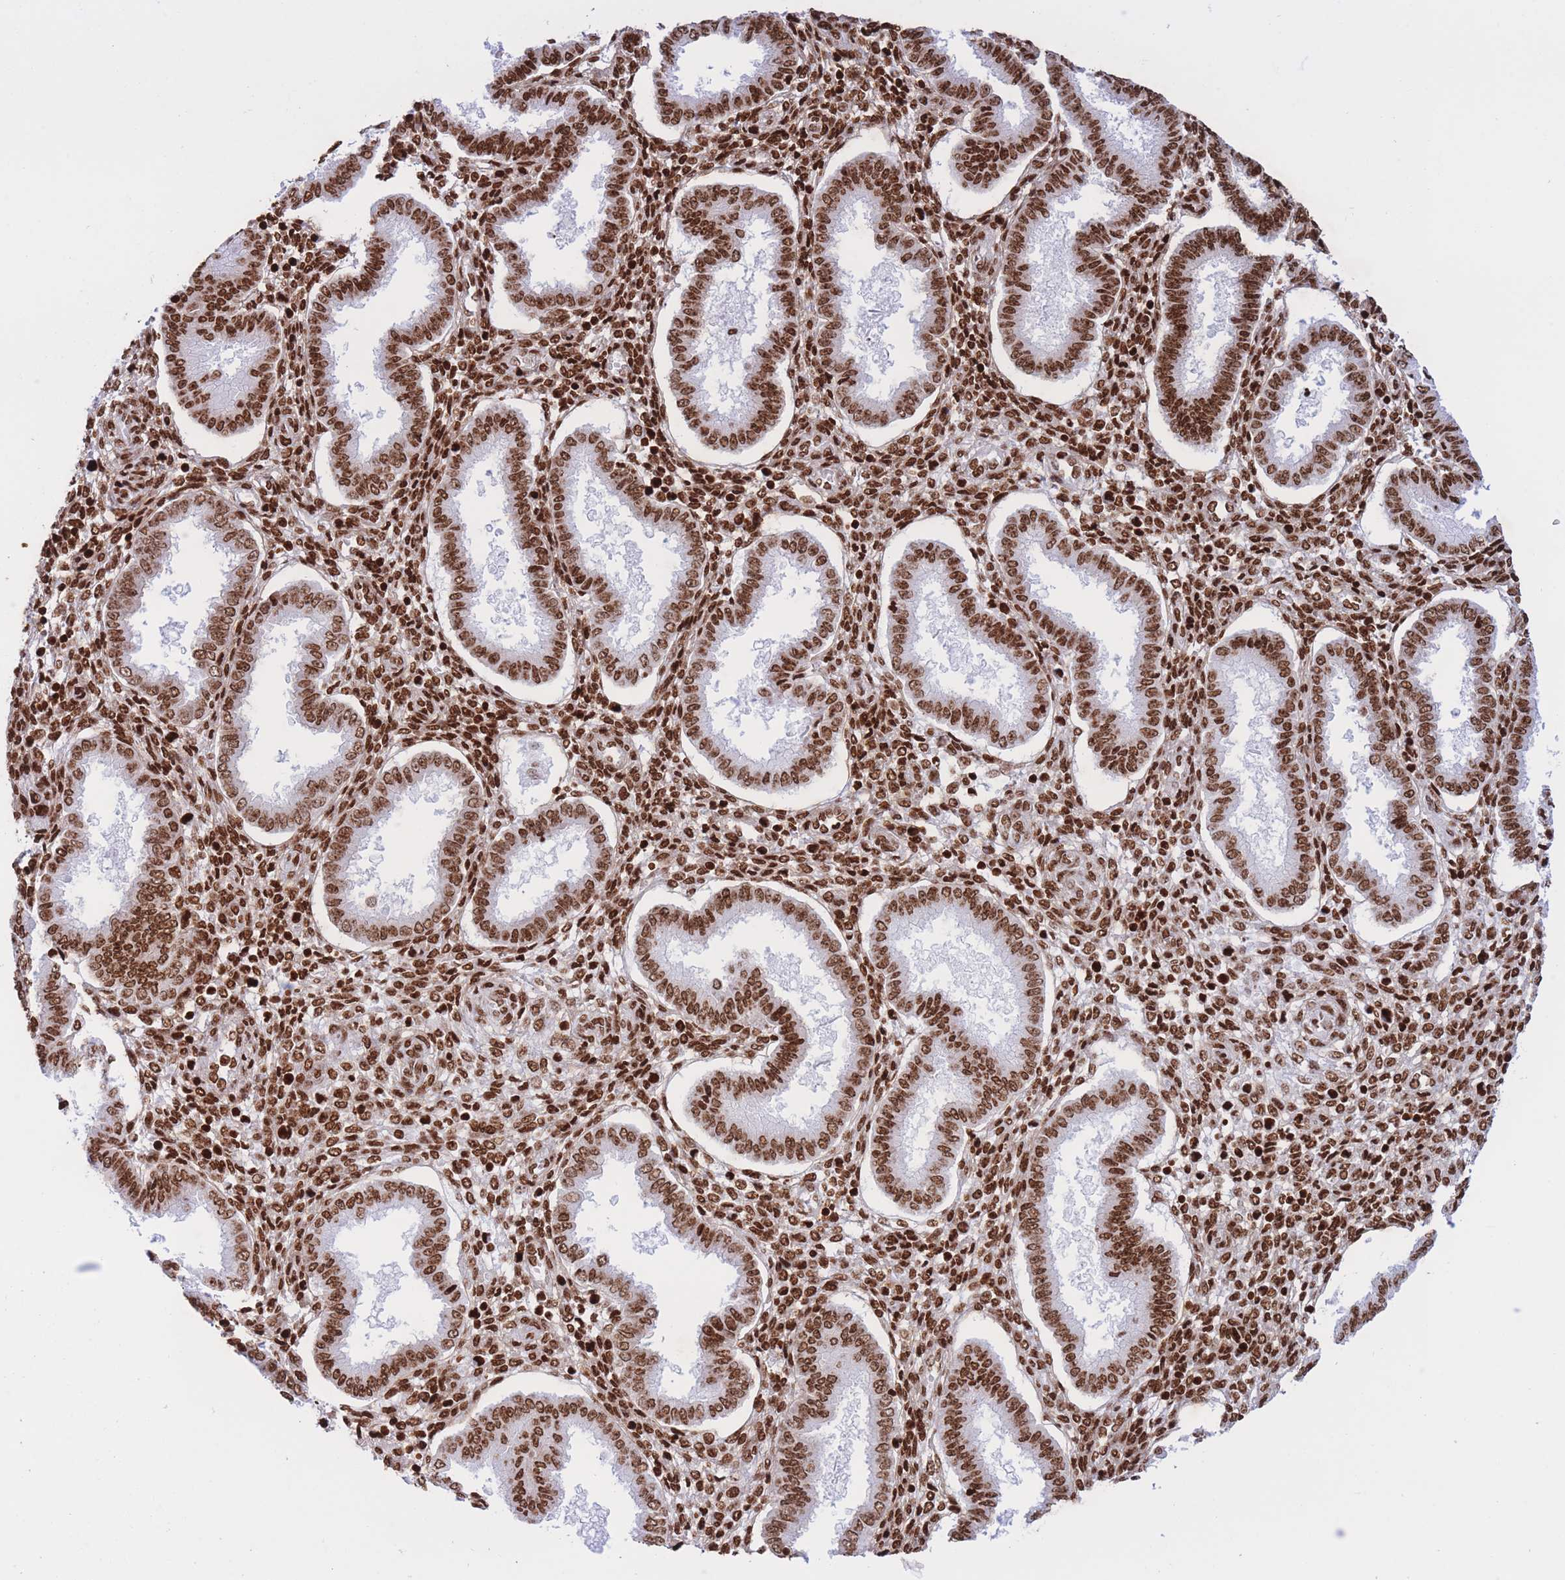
{"staining": {"intensity": "strong", "quantity": ">75%", "location": "nuclear"}, "tissue": "endometrium", "cell_type": "Cells in endometrial stroma", "image_type": "normal", "snomed": [{"axis": "morphology", "description": "Normal tissue, NOS"}, {"axis": "topography", "description": "Endometrium"}], "caption": "Unremarkable endometrium reveals strong nuclear positivity in about >75% of cells in endometrial stroma, visualized by immunohistochemistry.", "gene": "H2BC10", "patient": {"sex": "female", "age": 24}}